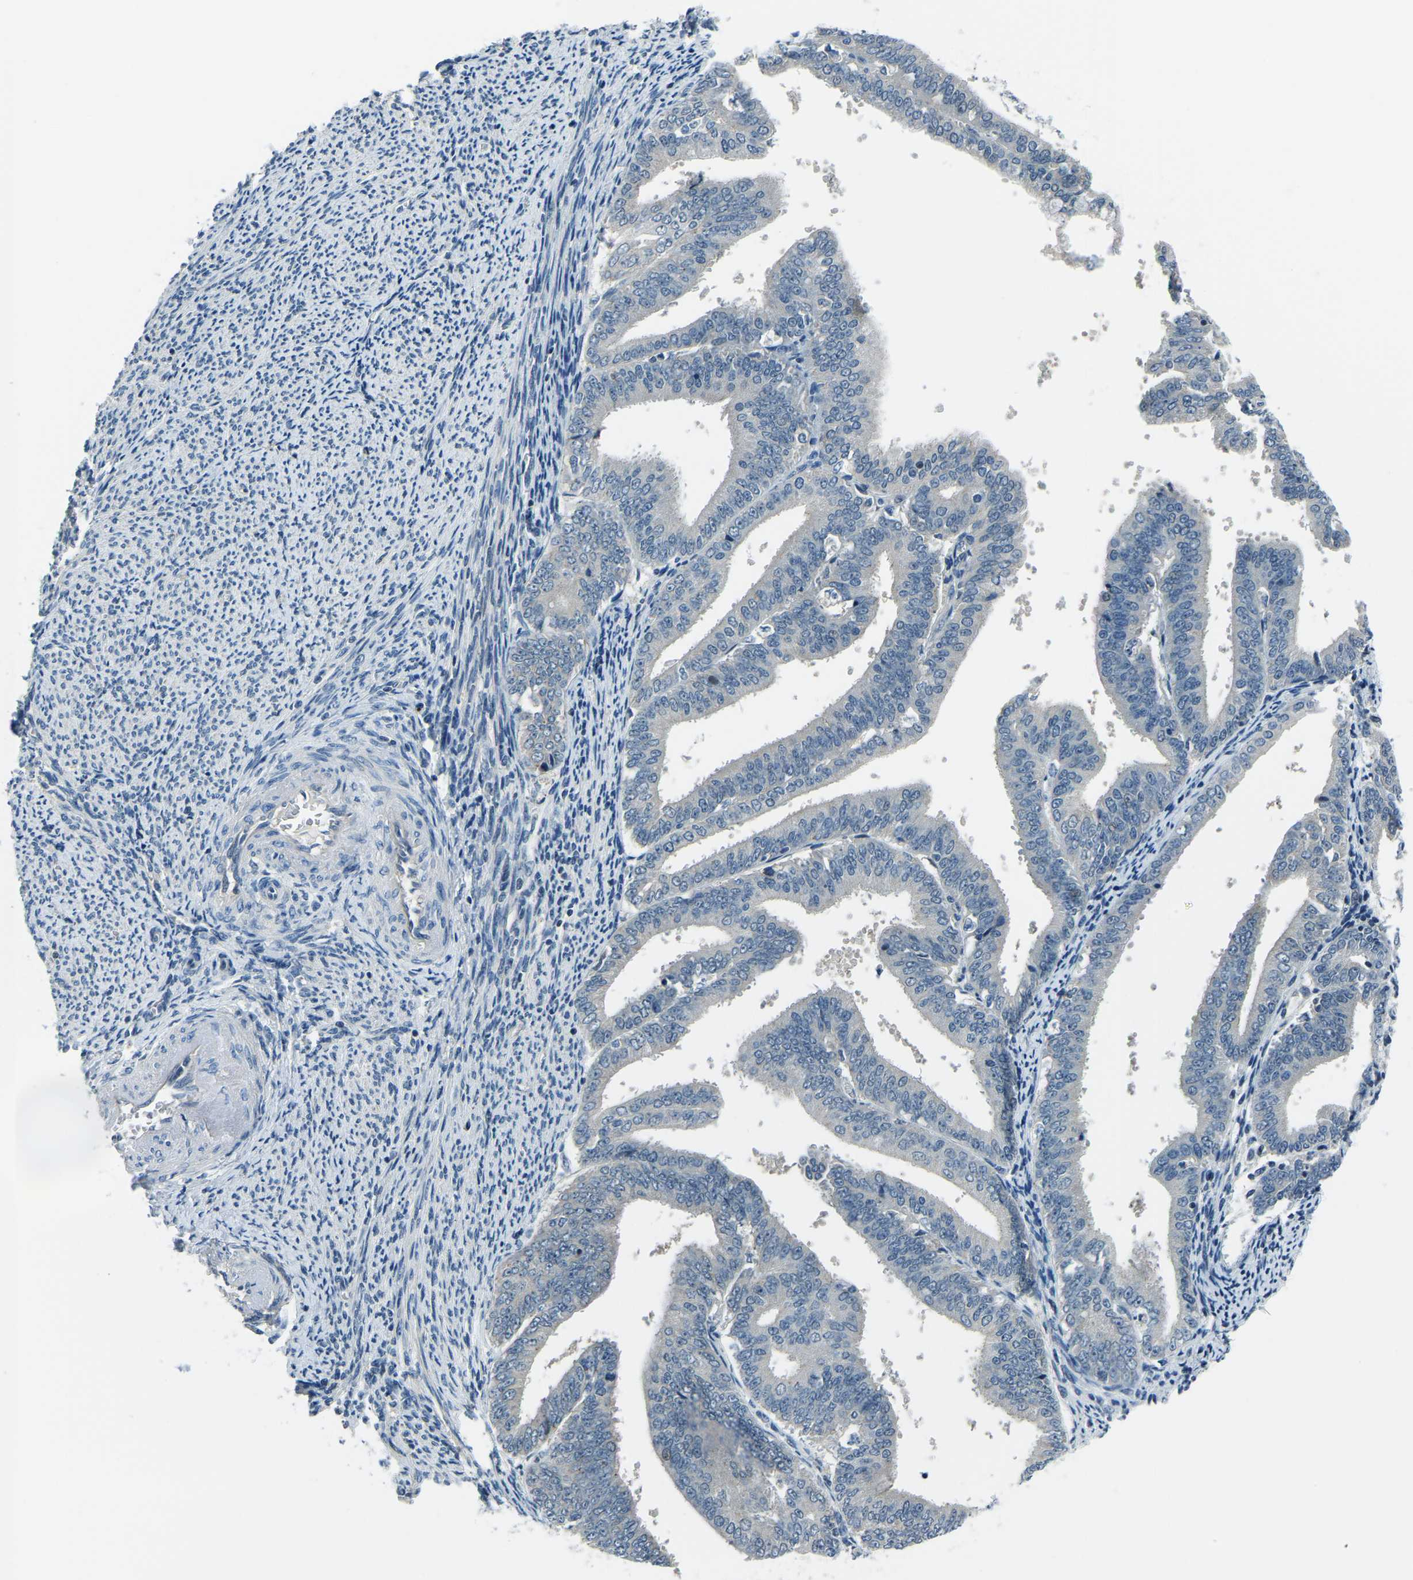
{"staining": {"intensity": "negative", "quantity": "none", "location": "none"}, "tissue": "endometrial cancer", "cell_type": "Tumor cells", "image_type": "cancer", "snomed": [{"axis": "morphology", "description": "Adenocarcinoma, NOS"}, {"axis": "topography", "description": "Endometrium"}], "caption": "Tumor cells are negative for protein expression in human endometrial cancer (adenocarcinoma).", "gene": "RRP1", "patient": {"sex": "female", "age": 63}}